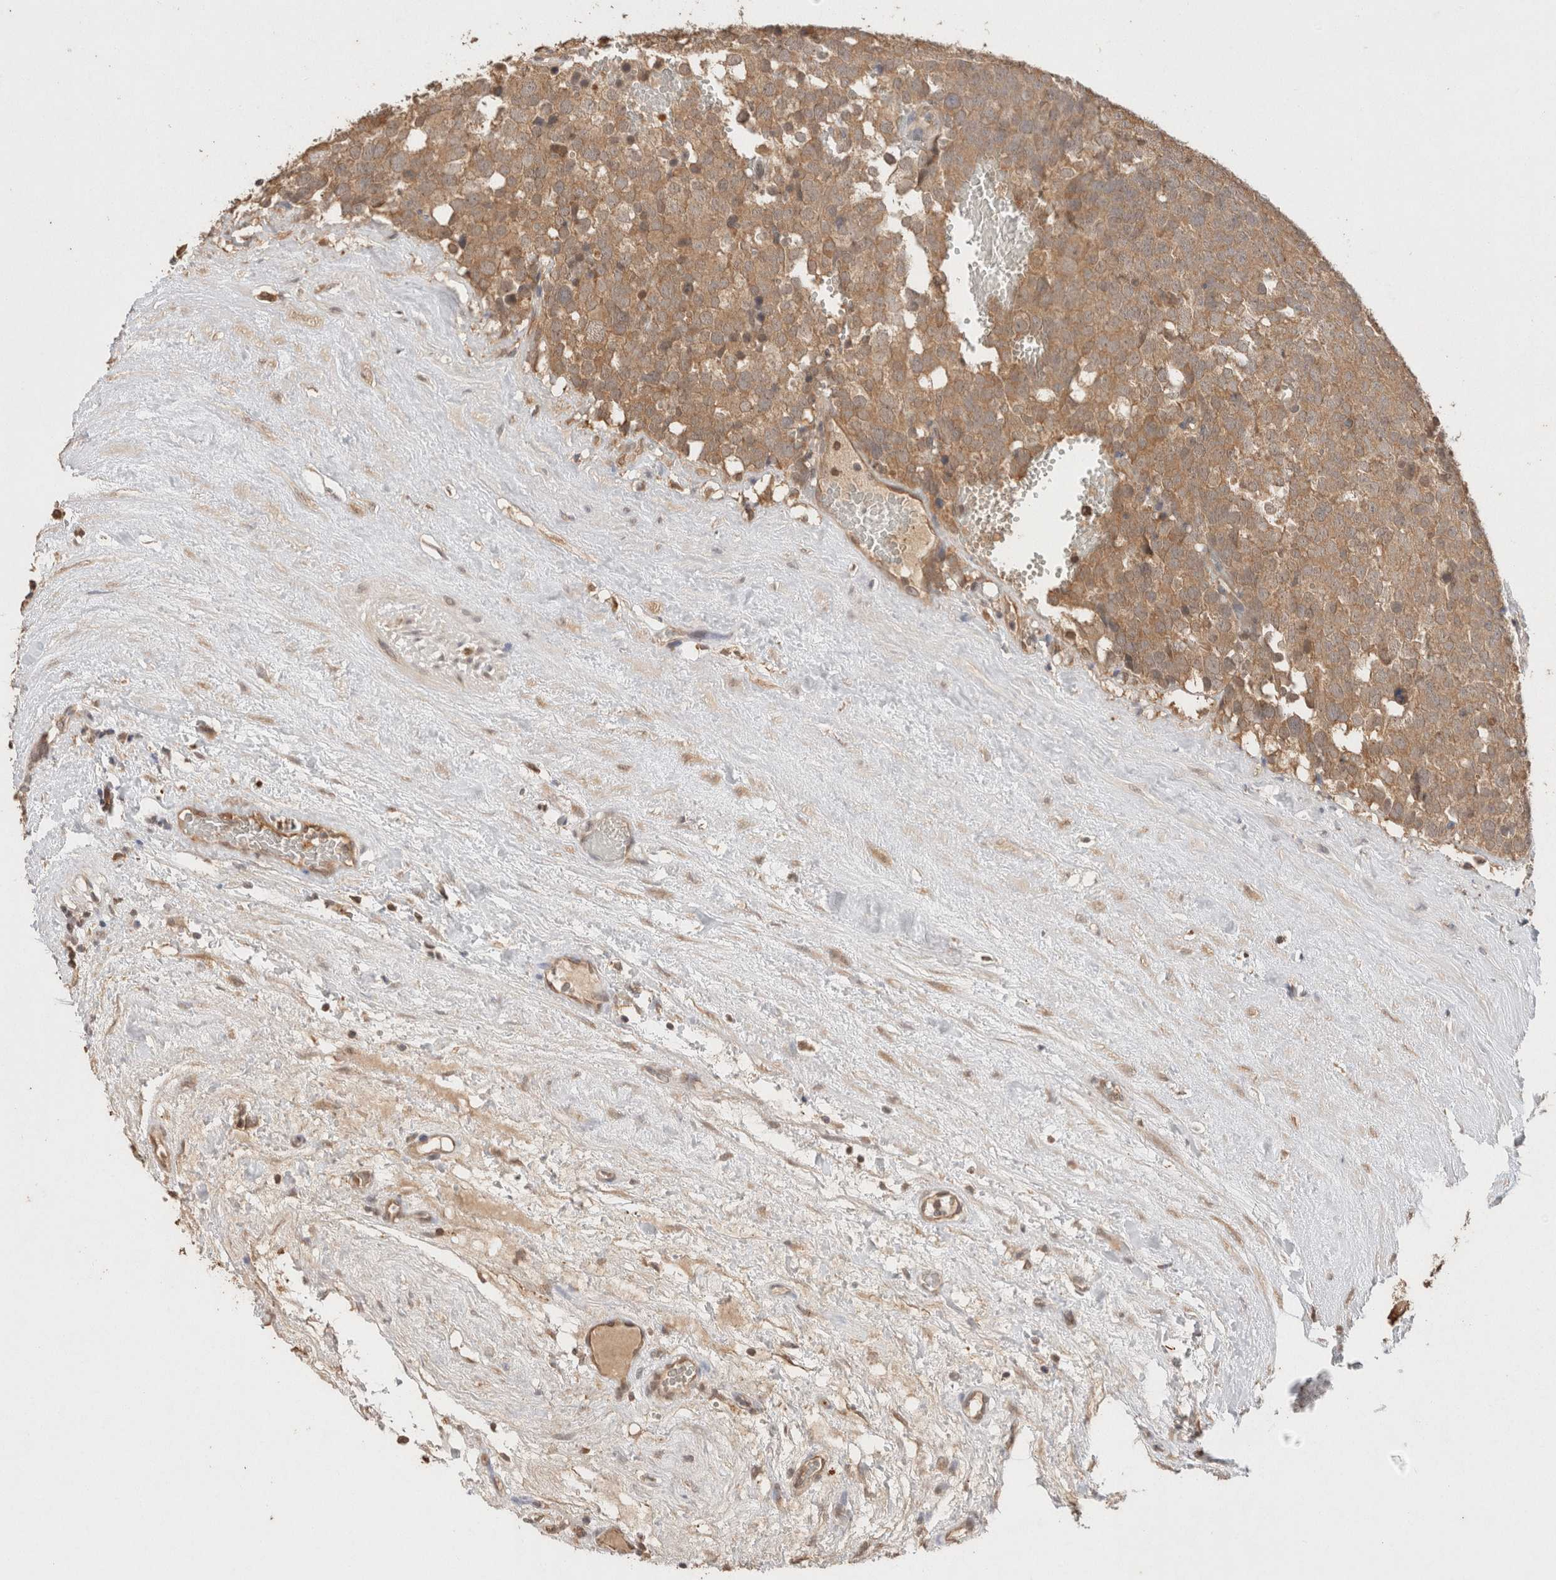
{"staining": {"intensity": "moderate", "quantity": ">75%", "location": "cytoplasmic/membranous"}, "tissue": "testis cancer", "cell_type": "Tumor cells", "image_type": "cancer", "snomed": [{"axis": "morphology", "description": "Seminoma, NOS"}, {"axis": "topography", "description": "Testis"}], "caption": "Protein analysis of seminoma (testis) tissue shows moderate cytoplasmic/membranous expression in approximately >75% of tumor cells.", "gene": "YWHAH", "patient": {"sex": "male", "age": 71}}